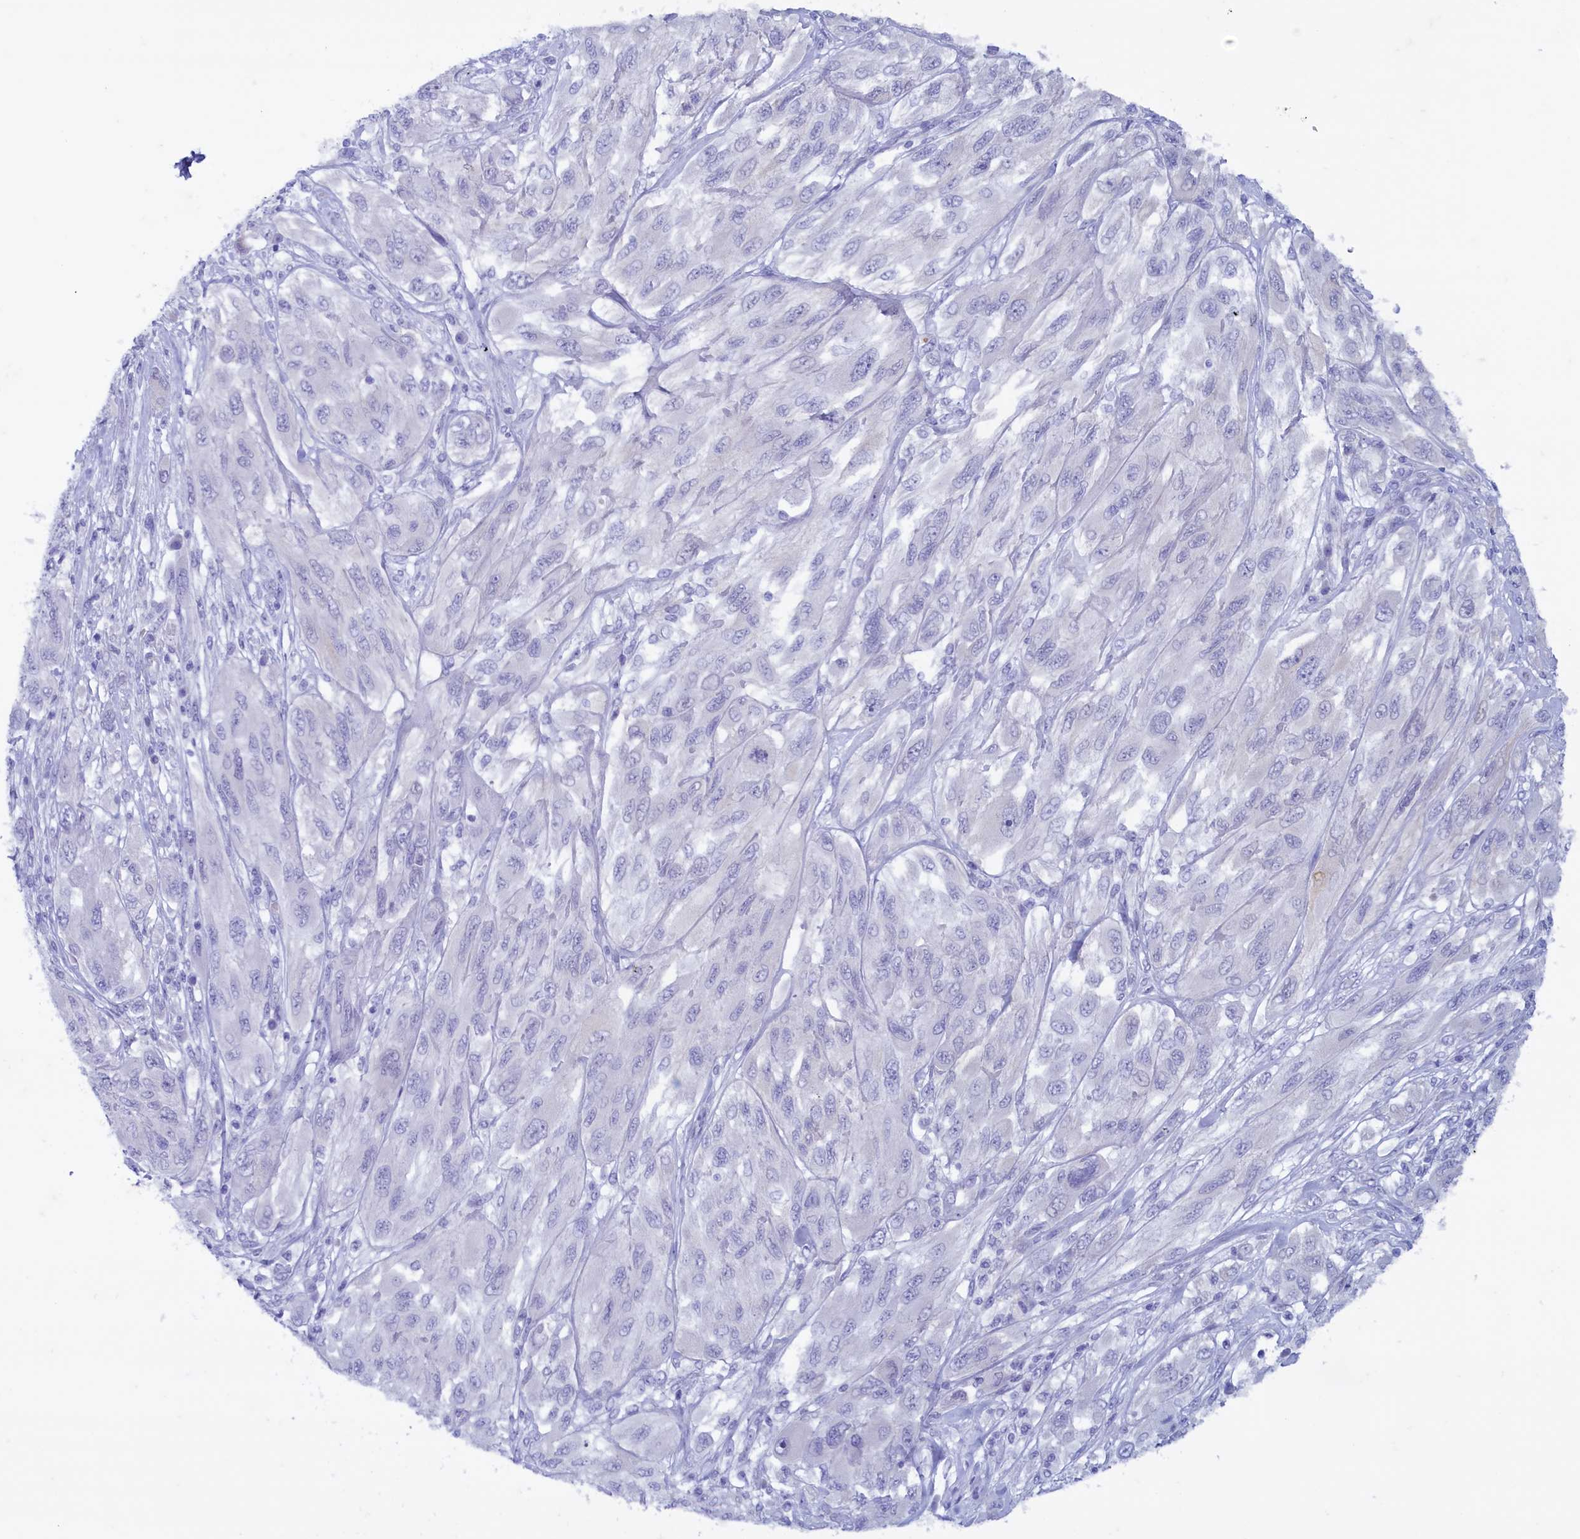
{"staining": {"intensity": "negative", "quantity": "none", "location": "none"}, "tissue": "melanoma", "cell_type": "Tumor cells", "image_type": "cancer", "snomed": [{"axis": "morphology", "description": "Malignant melanoma, NOS"}, {"axis": "topography", "description": "Skin"}], "caption": "A high-resolution histopathology image shows immunohistochemistry (IHC) staining of malignant melanoma, which demonstrates no significant staining in tumor cells.", "gene": "MAP1LC3A", "patient": {"sex": "female", "age": 91}}